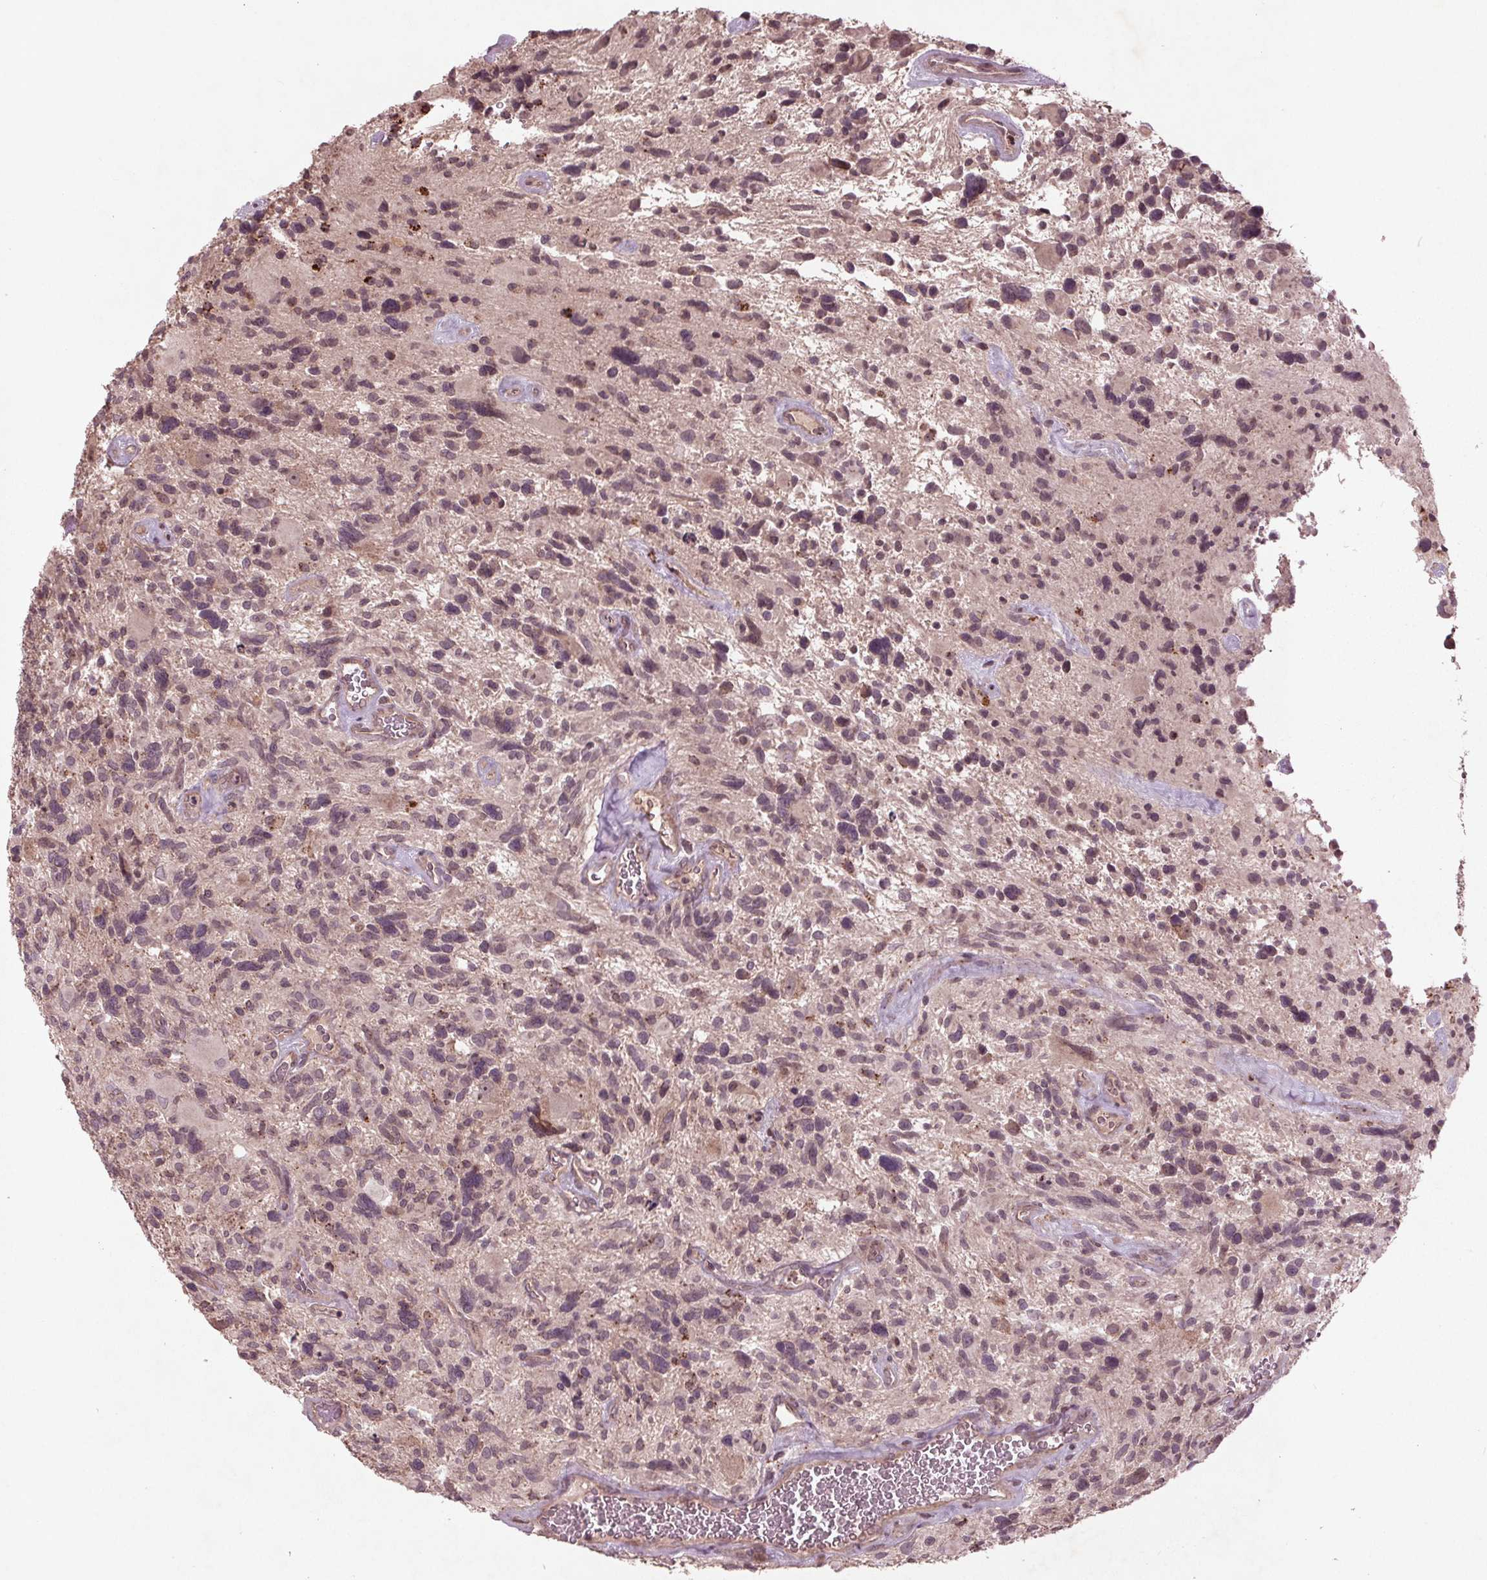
{"staining": {"intensity": "weak", "quantity": "<25%", "location": "nuclear"}, "tissue": "glioma", "cell_type": "Tumor cells", "image_type": "cancer", "snomed": [{"axis": "morphology", "description": "Glioma, malignant, High grade"}, {"axis": "topography", "description": "Brain"}], "caption": "The IHC micrograph has no significant expression in tumor cells of glioma tissue.", "gene": "CDKL4", "patient": {"sex": "male", "age": 49}}